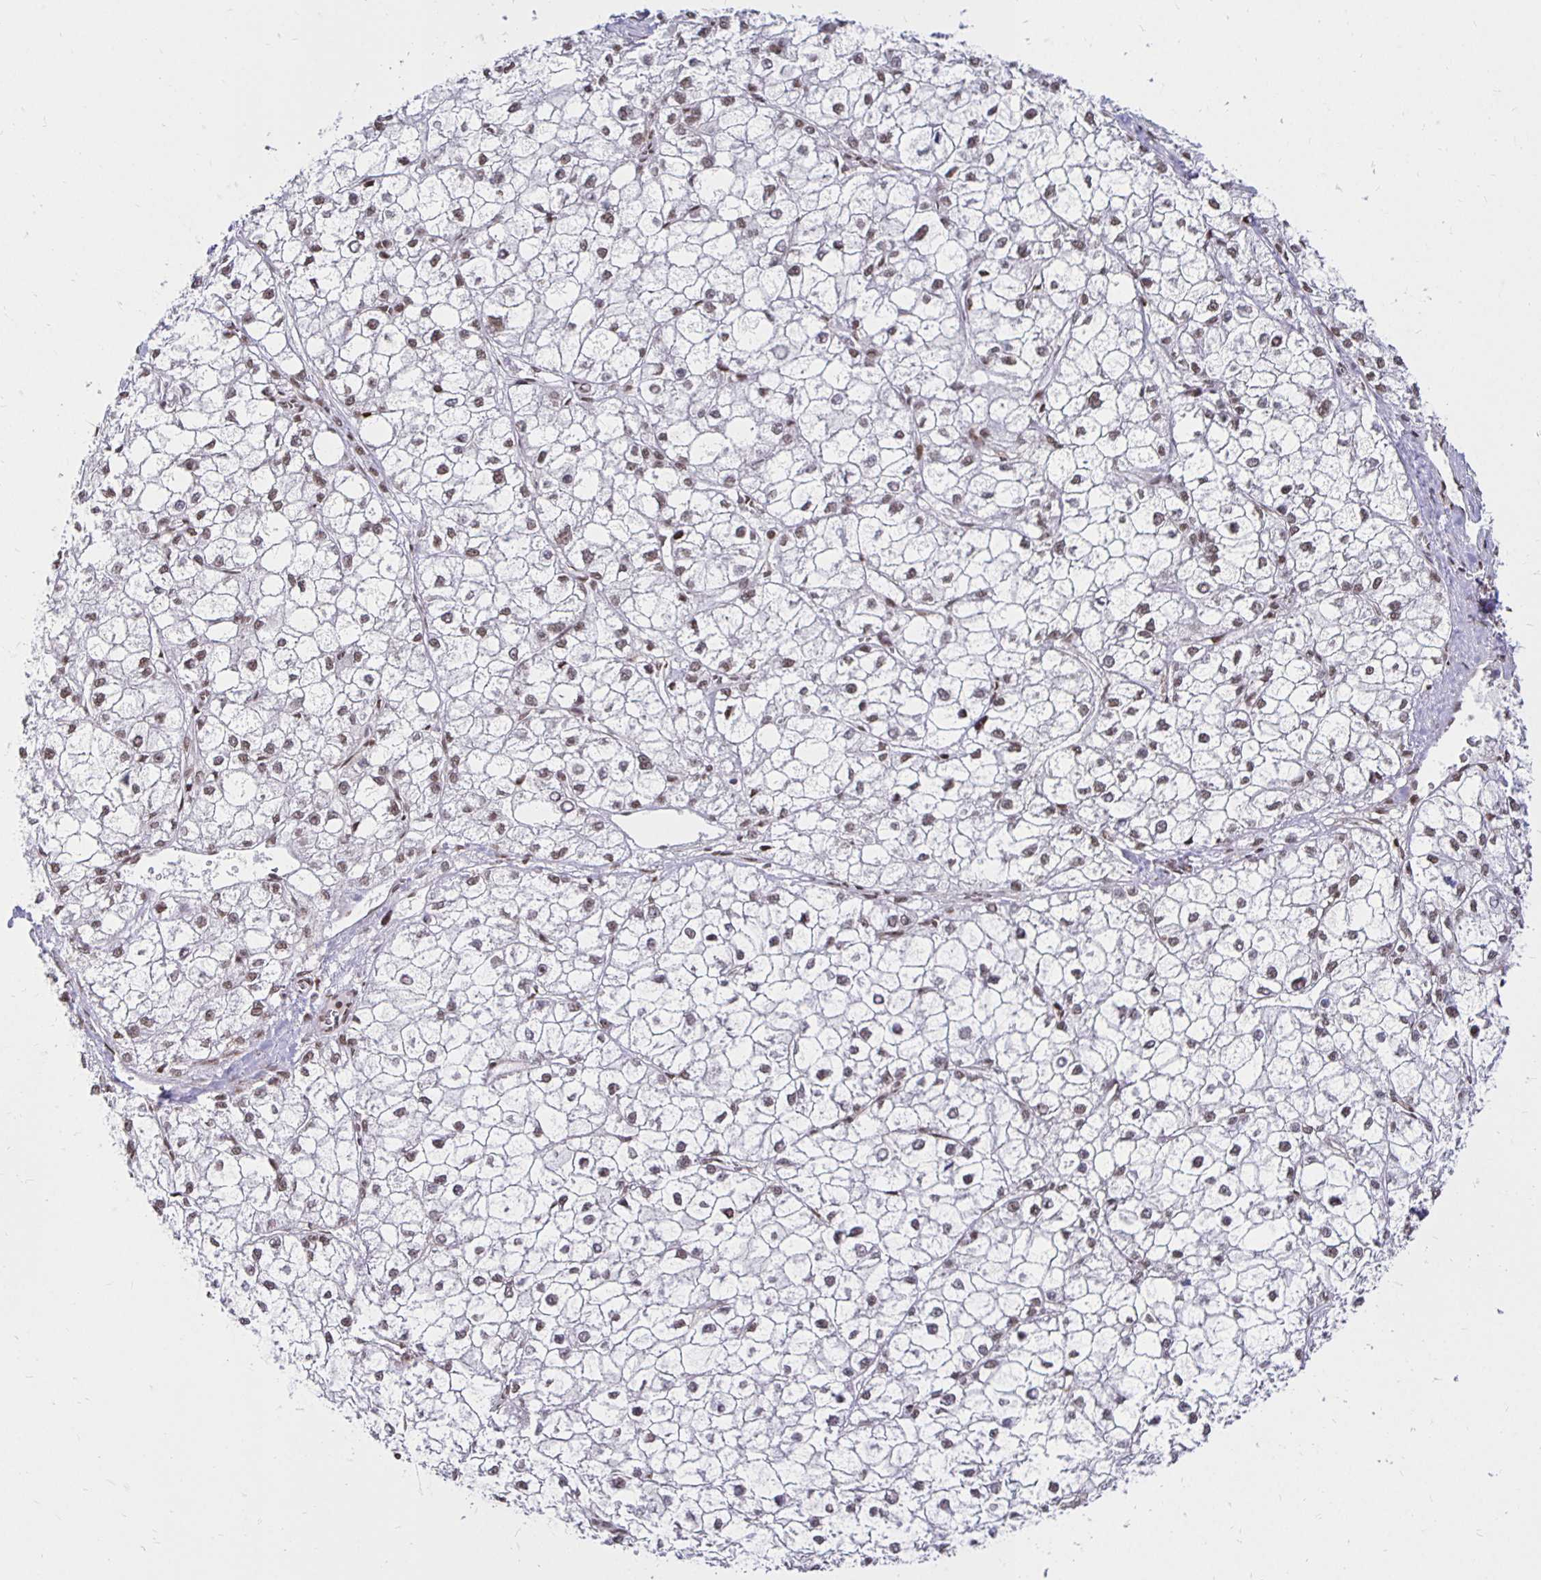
{"staining": {"intensity": "weak", "quantity": "<25%", "location": "nuclear"}, "tissue": "liver cancer", "cell_type": "Tumor cells", "image_type": "cancer", "snomed": [{"axis": "morphology", "description": "Carcinoma, Hepatocellular, NOS"}, {"axis": "topography", "description": "Liver"}], "caption": "This histopathology image is of hepatocellular carcinoma (liver) stained with immunohistochemistry (IHC) to label a protein in brown with the nuclei are counter-stained blue. There is no staining in tumor cells.", "gene": "ZNF579", "patient": {"sex": "female", "age": 43}}